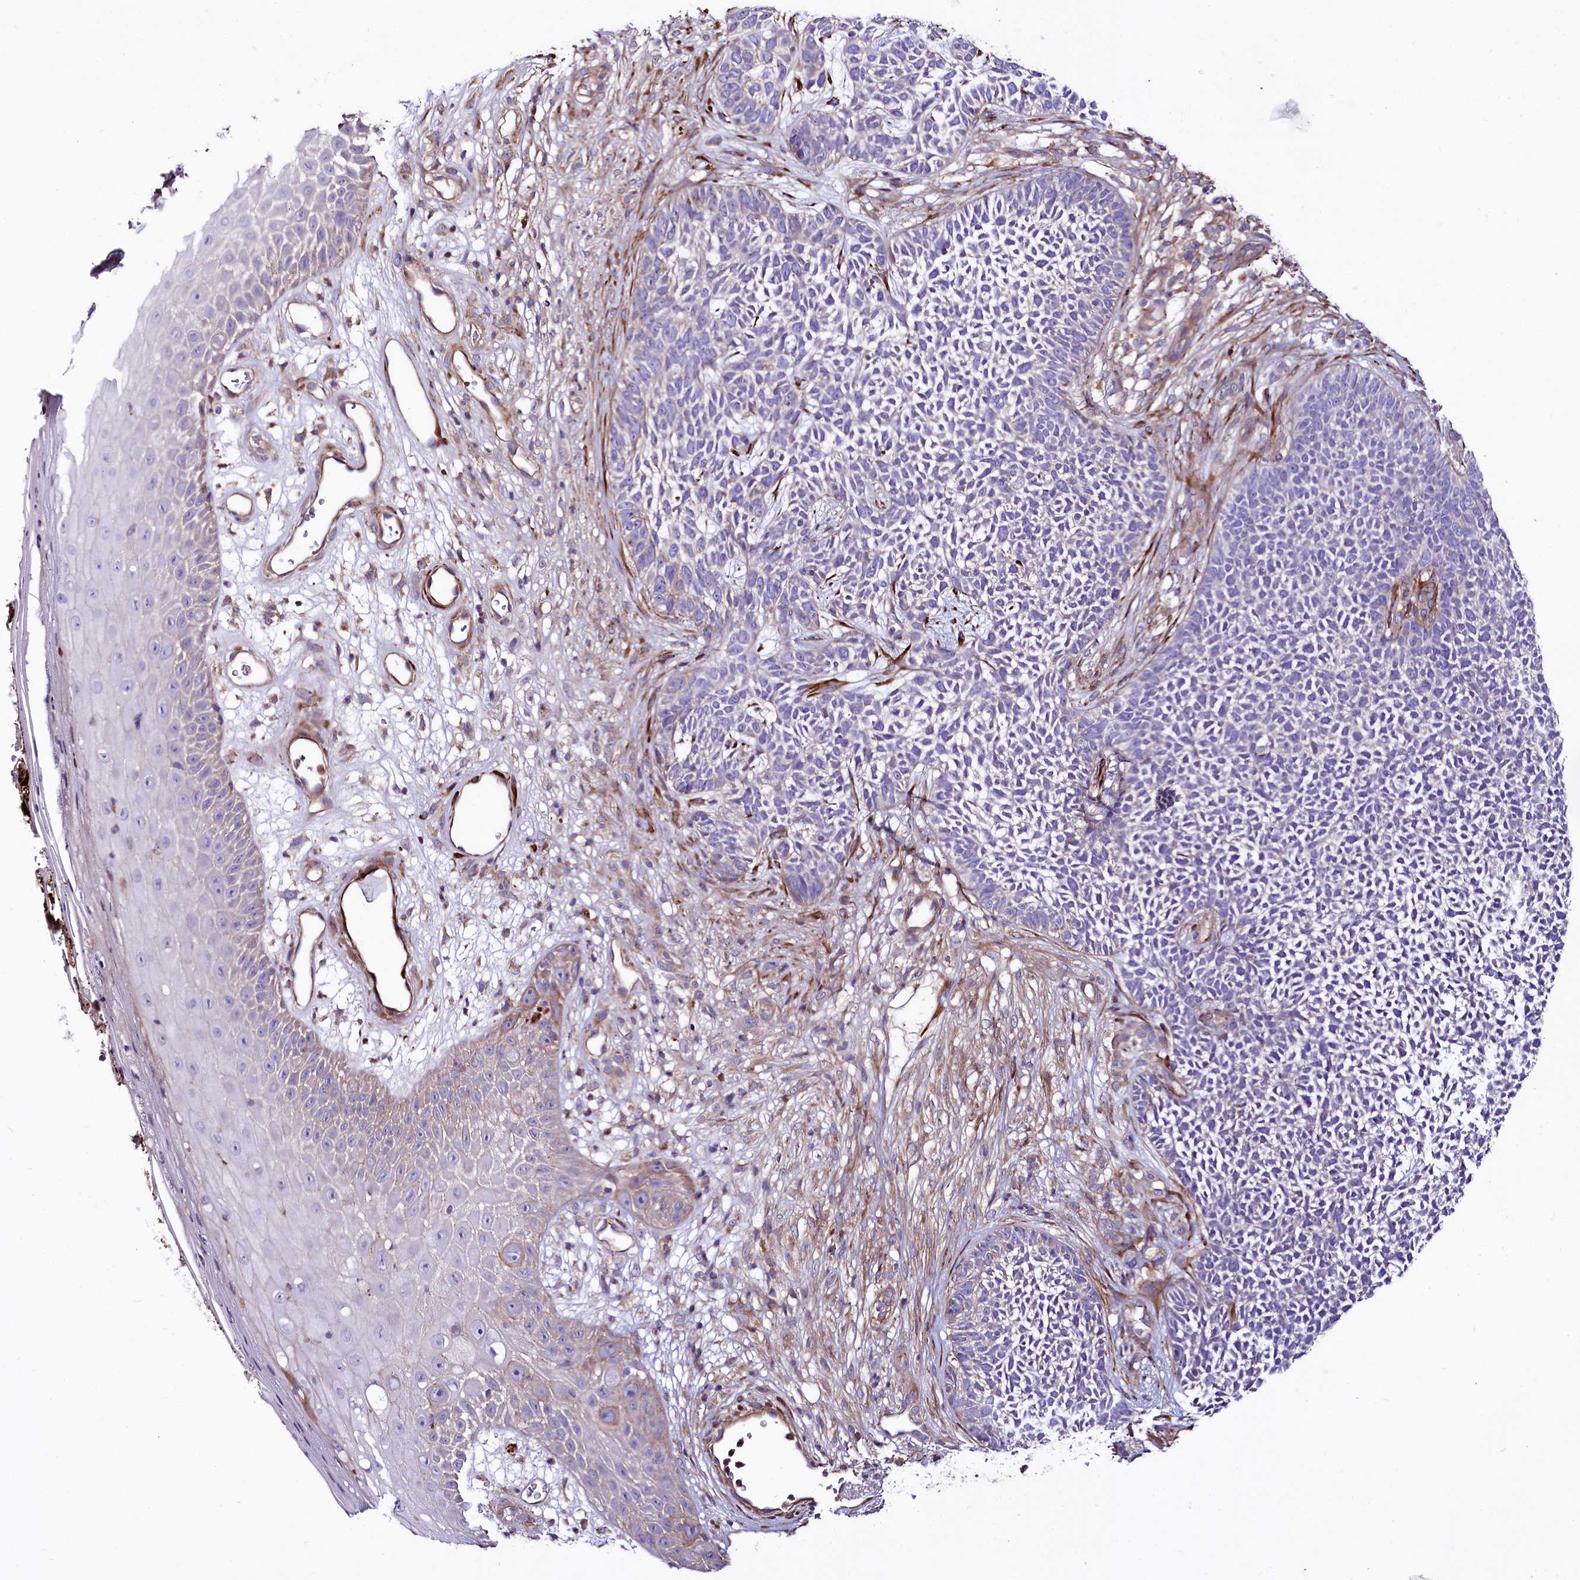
{"staining": {"intensity": "negative", "quantity": "none", "location": "none"}, "tissue": "skin cancer", "cell_type": "Tumor cells", "image_type": "cancer", "snomed": [{"axis": "morphology", "description": "Basal cell carcinoma"}, {"axis": "topography", "description": "Skin"}], "caption": "Immunohistochemical staining of basal cell carcinoma (skin) displays no significant expression in tumor cells.", "gene": "FCHSD2", "patient": {"sex": "female", "age": 84}}